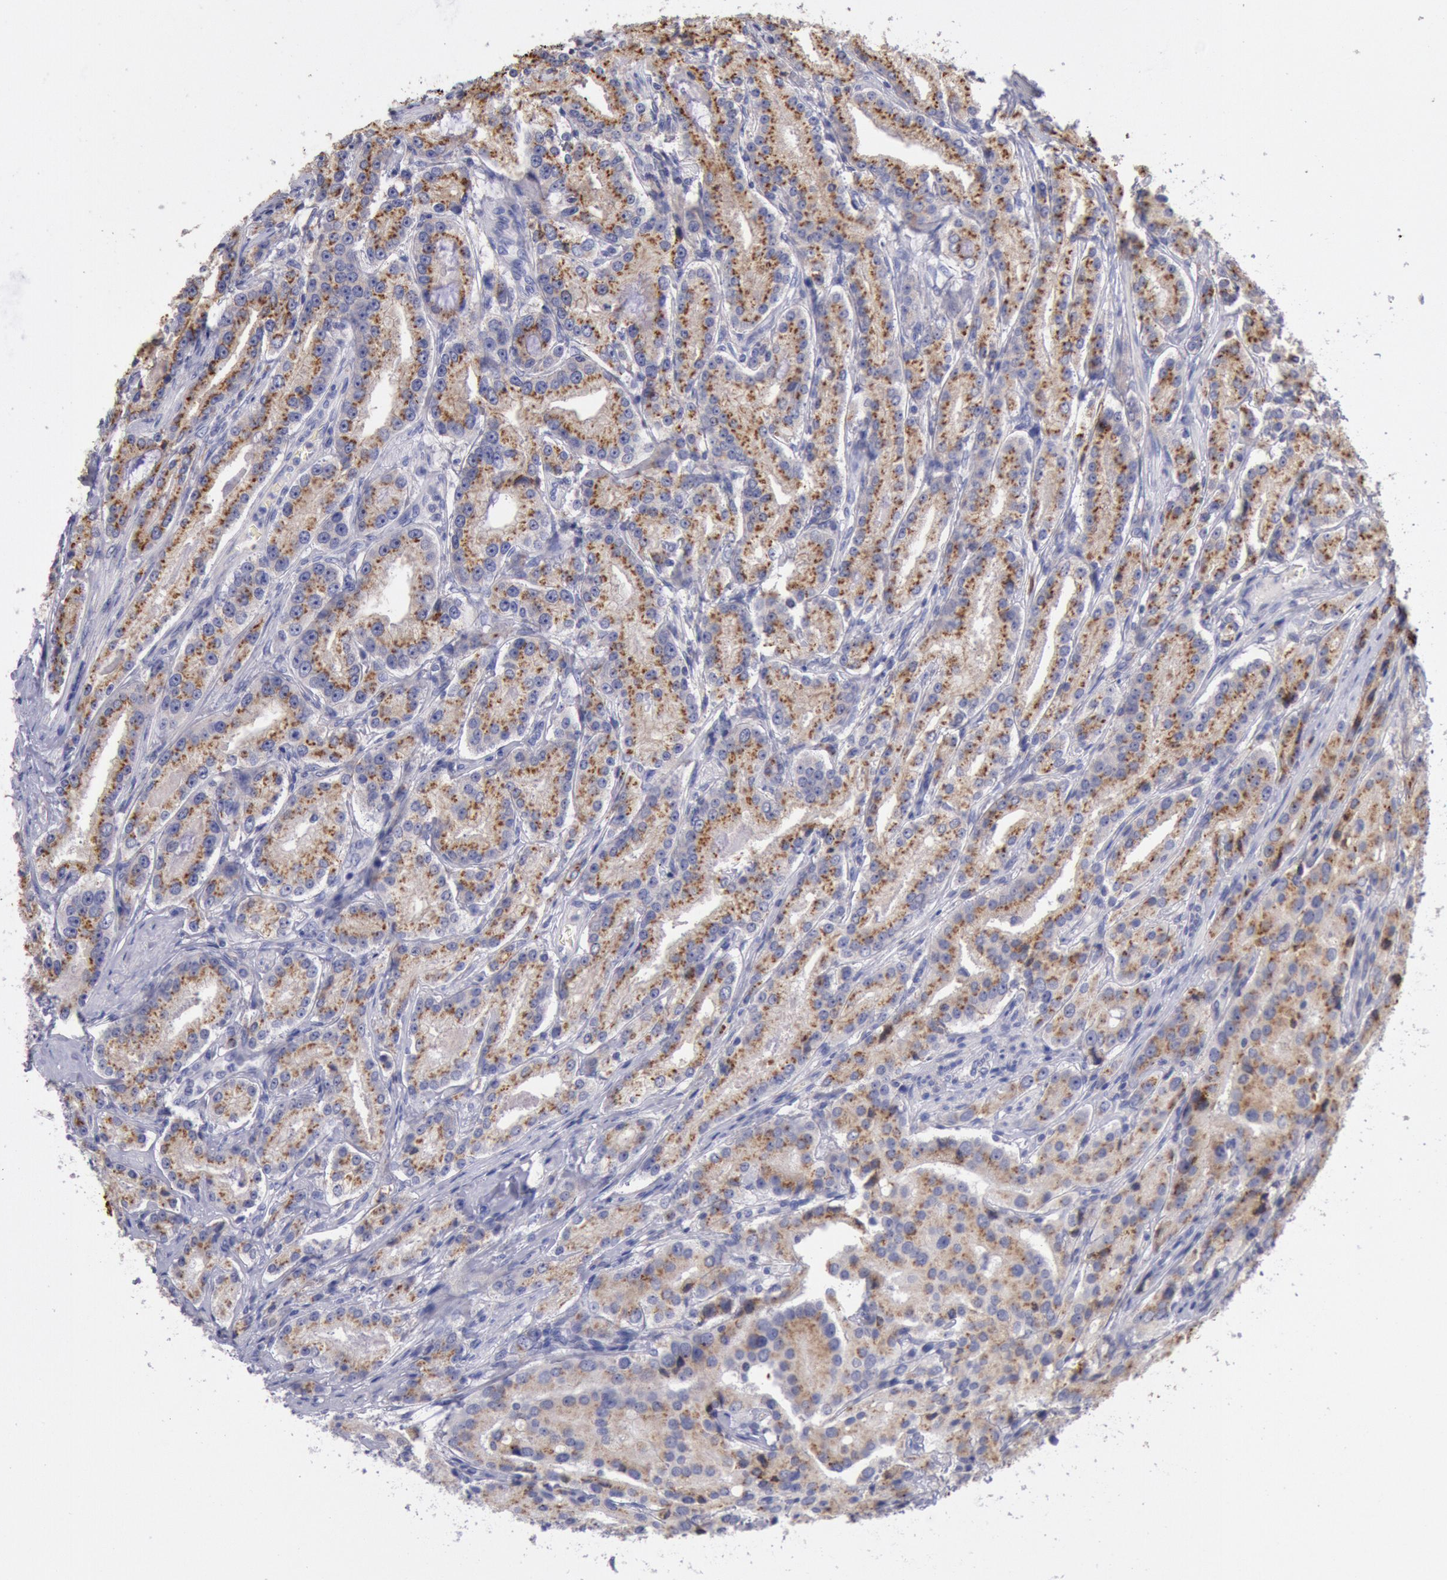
{"staining": {"intensity": "moderate", "quantity": ">75%", "location": "cytoplasmic/membranous"}, "tissue": "prostate cancer", "cell_type": "Tumor cells", "image_type": "cancer", "snomed": [{"axis": "morphology", "description": "Adenocarcinoma, Medium grade"}, {"axis": "topography", "description": "Prostate"}], "caption": "This is a histology image of immunohistochemistry staining of prostate cancer (medium-grade adenocarcinoma), which shows moderate positivity in the cytoplasmic/membranous of tumor cells.", "gene": "GAL3ST1", "patient": {"sex": "male", "age": 72}}